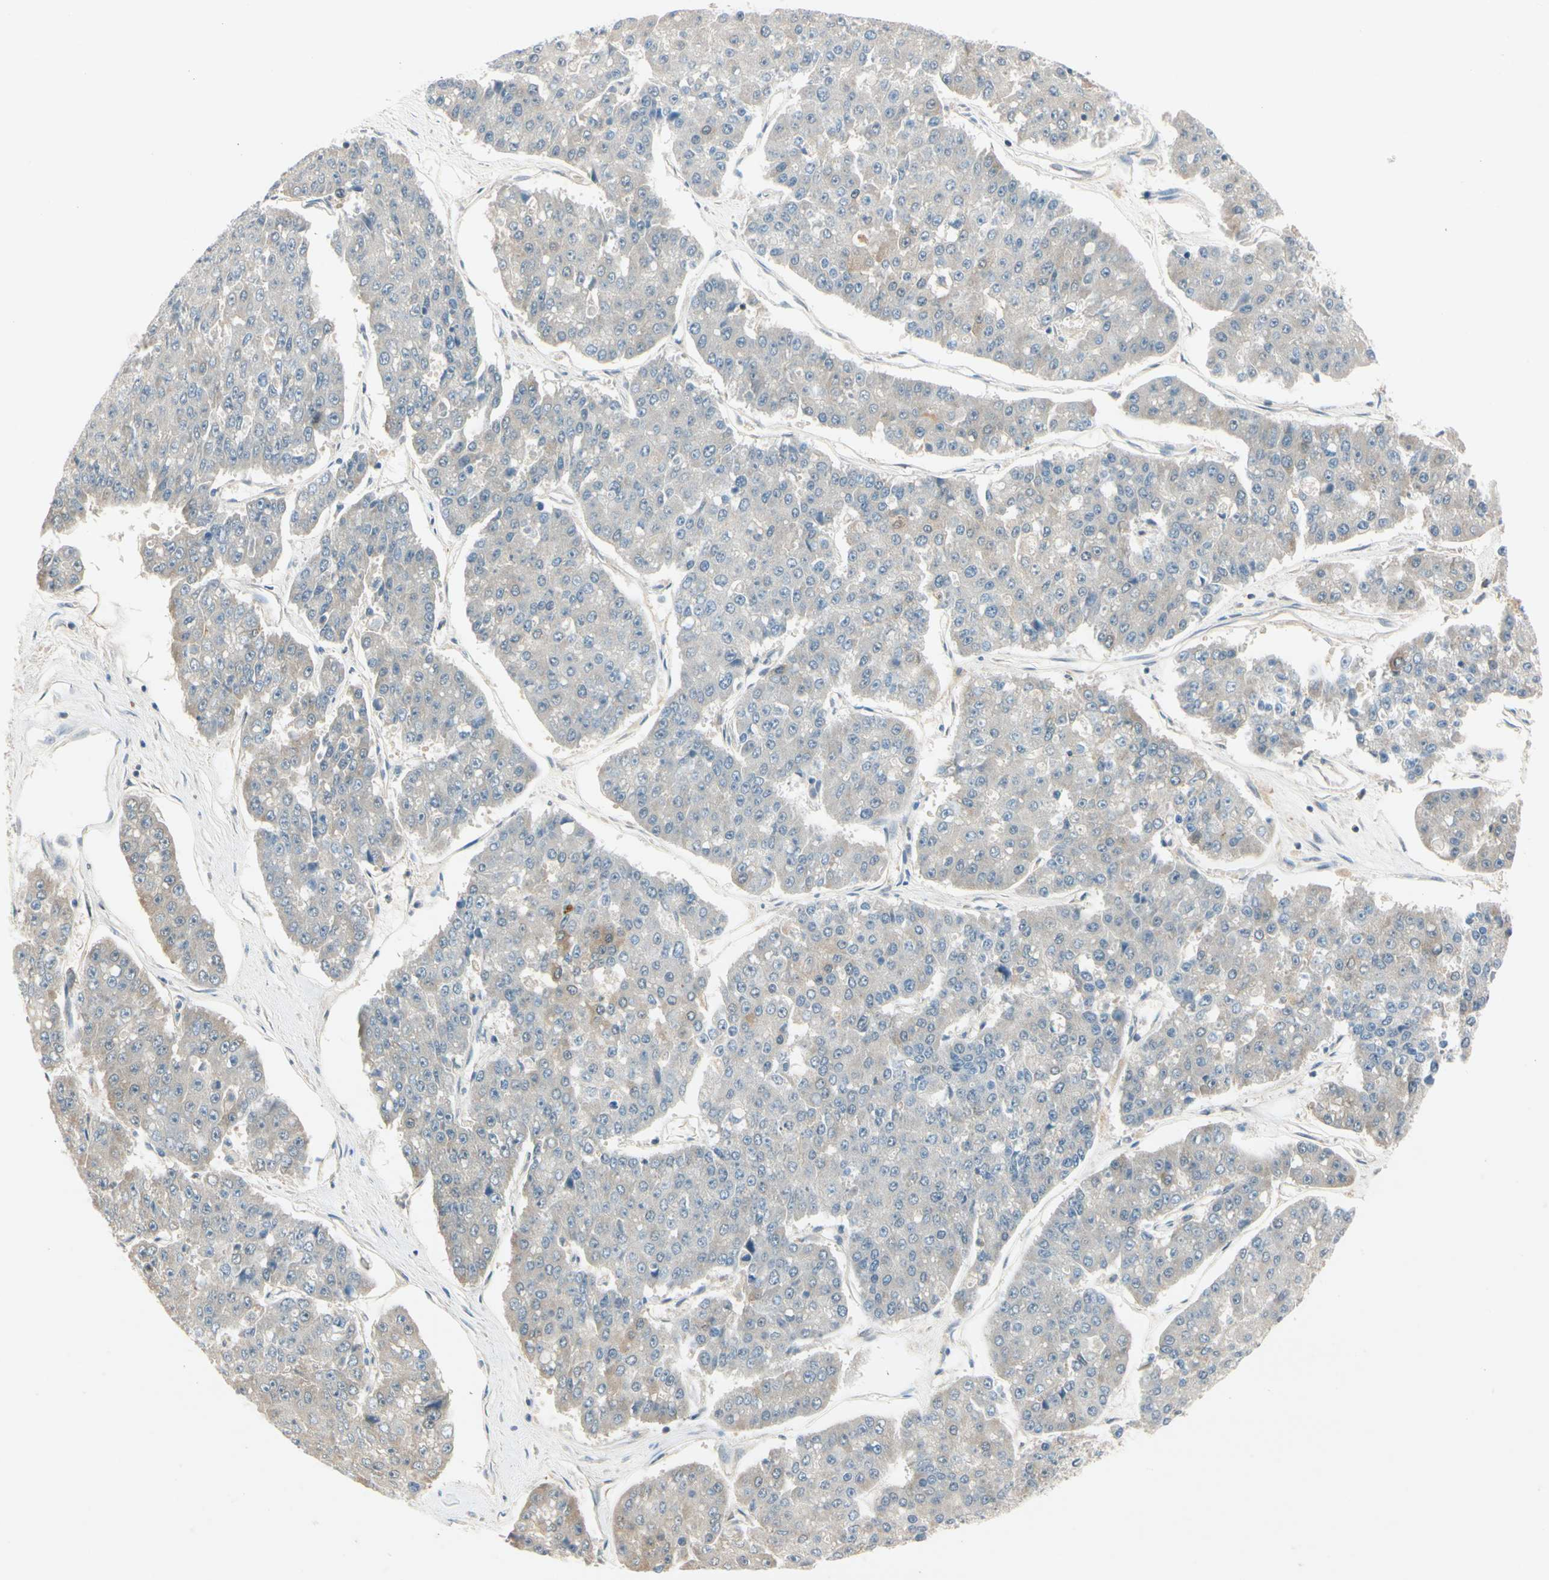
{"staining": {"intensity": "weak", "quantity": "<25%", "location": "cytoplasmic/membranous"}, "tissue": "pancreatic cancer", "cell_type": "Tumor cells", "image_type": "cancer", "snomed": [{"axis": "morphology", "description": "Adenocarcinoma, NOS"}, {"axis": "topography", "description": "Pancreas"}], "caption": "DAB immunohistochemical staining of pancreatic adenocarcinoma demonstrates no significant positivity in tumor cells.", "gene": "WIPI1", "patient": {"sex": "male", "age": 50}}